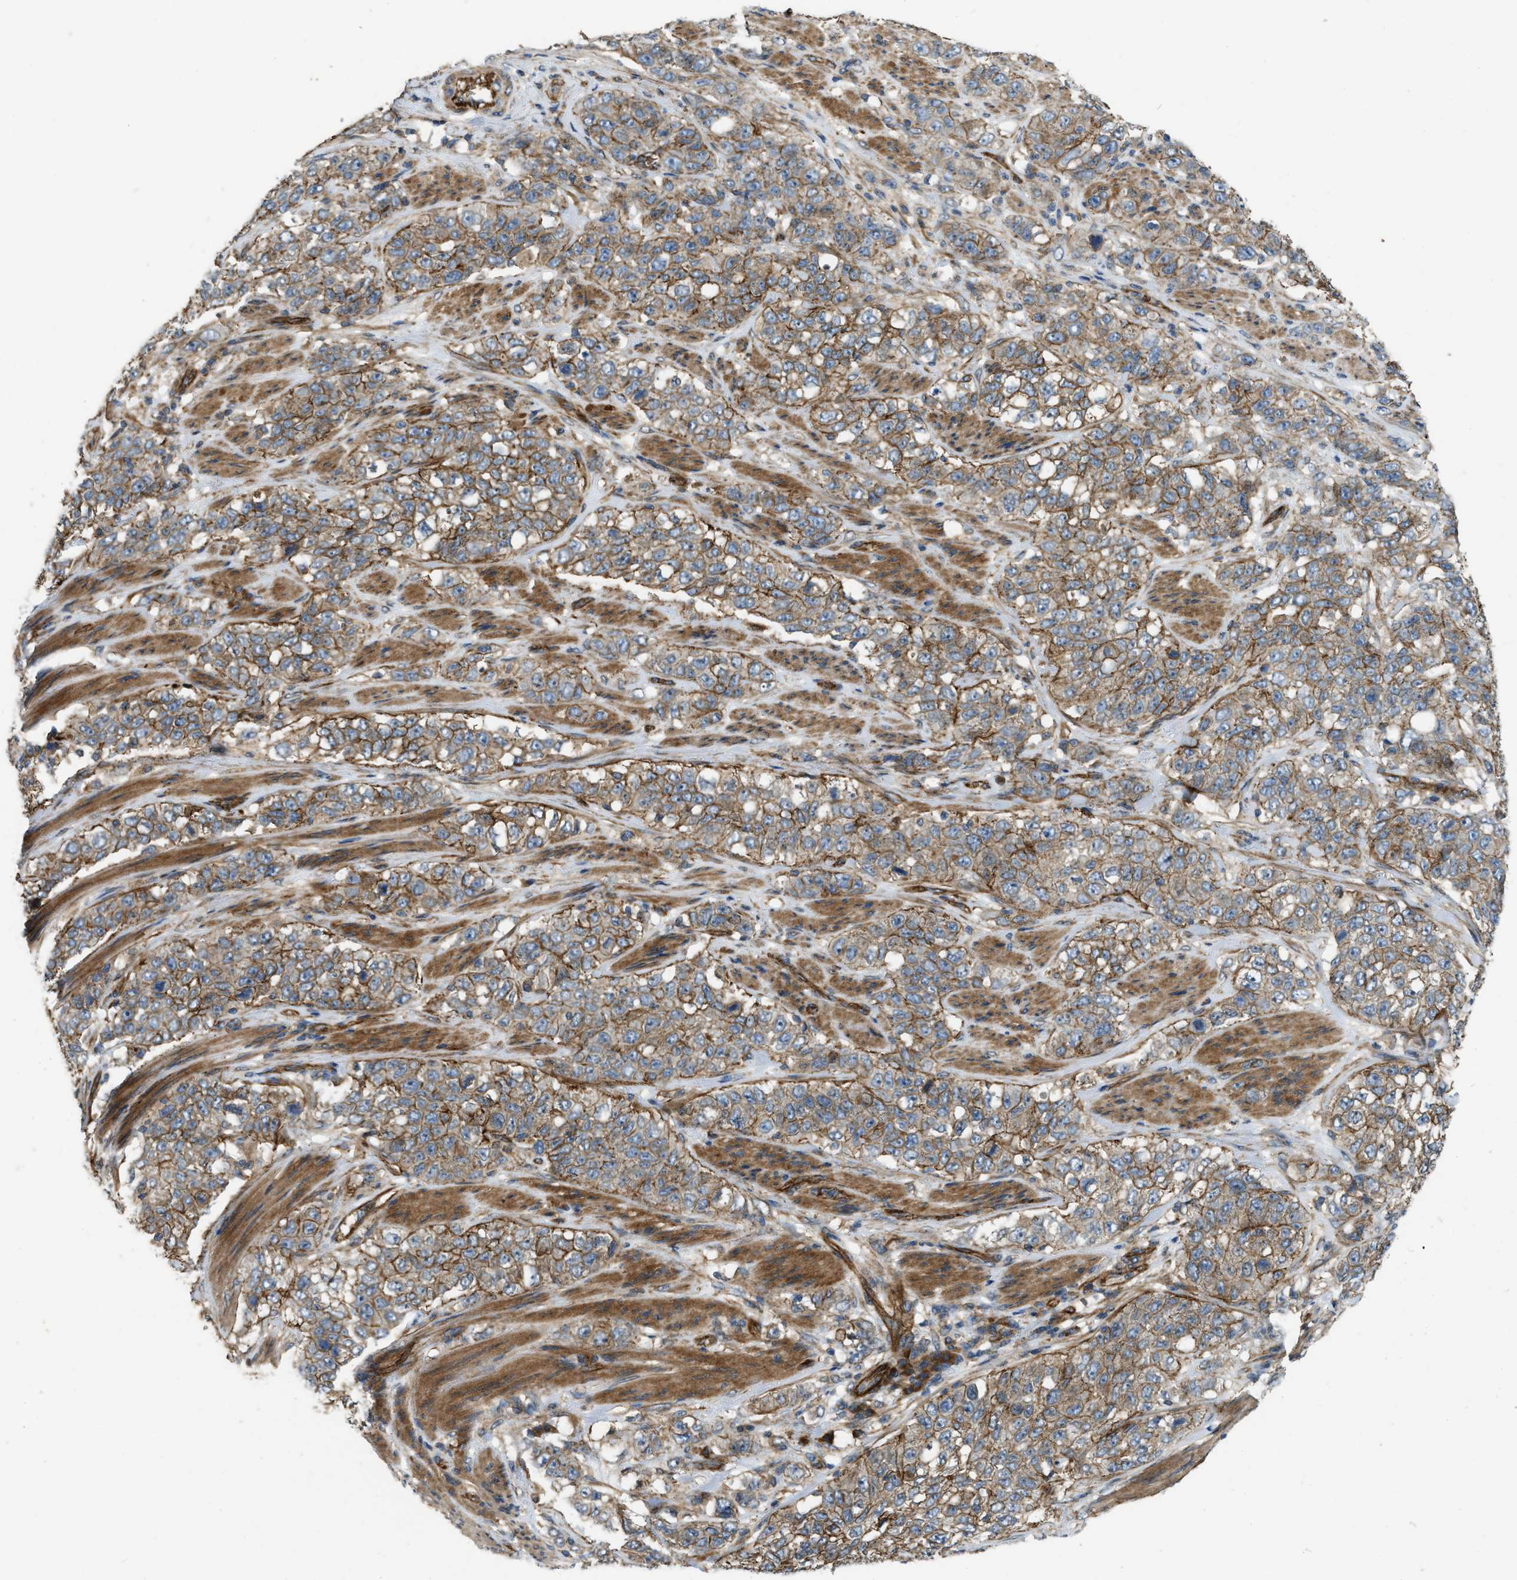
{"staining": {"intensity": "moderate", "quantity": ">75%", "location": "cytoplasmic/membranous"}, "tissue": "stomach cancer", "cell_type": "Tumor cells", "image_type": "cancer", "snomed": [{"axis": "morphology", "description": "Adenocarcinoma, NOS"}, {"axis": "topography", "description": "Stomach"}], "caption": "Immunohistochemical staining of human stomach adenocarcinoma displays moderate cytoplasmic/membranous protein staining in about >75% of tumor cells.", "gene": "ERC1", "patient": {"sex": "male", "age": 48}}